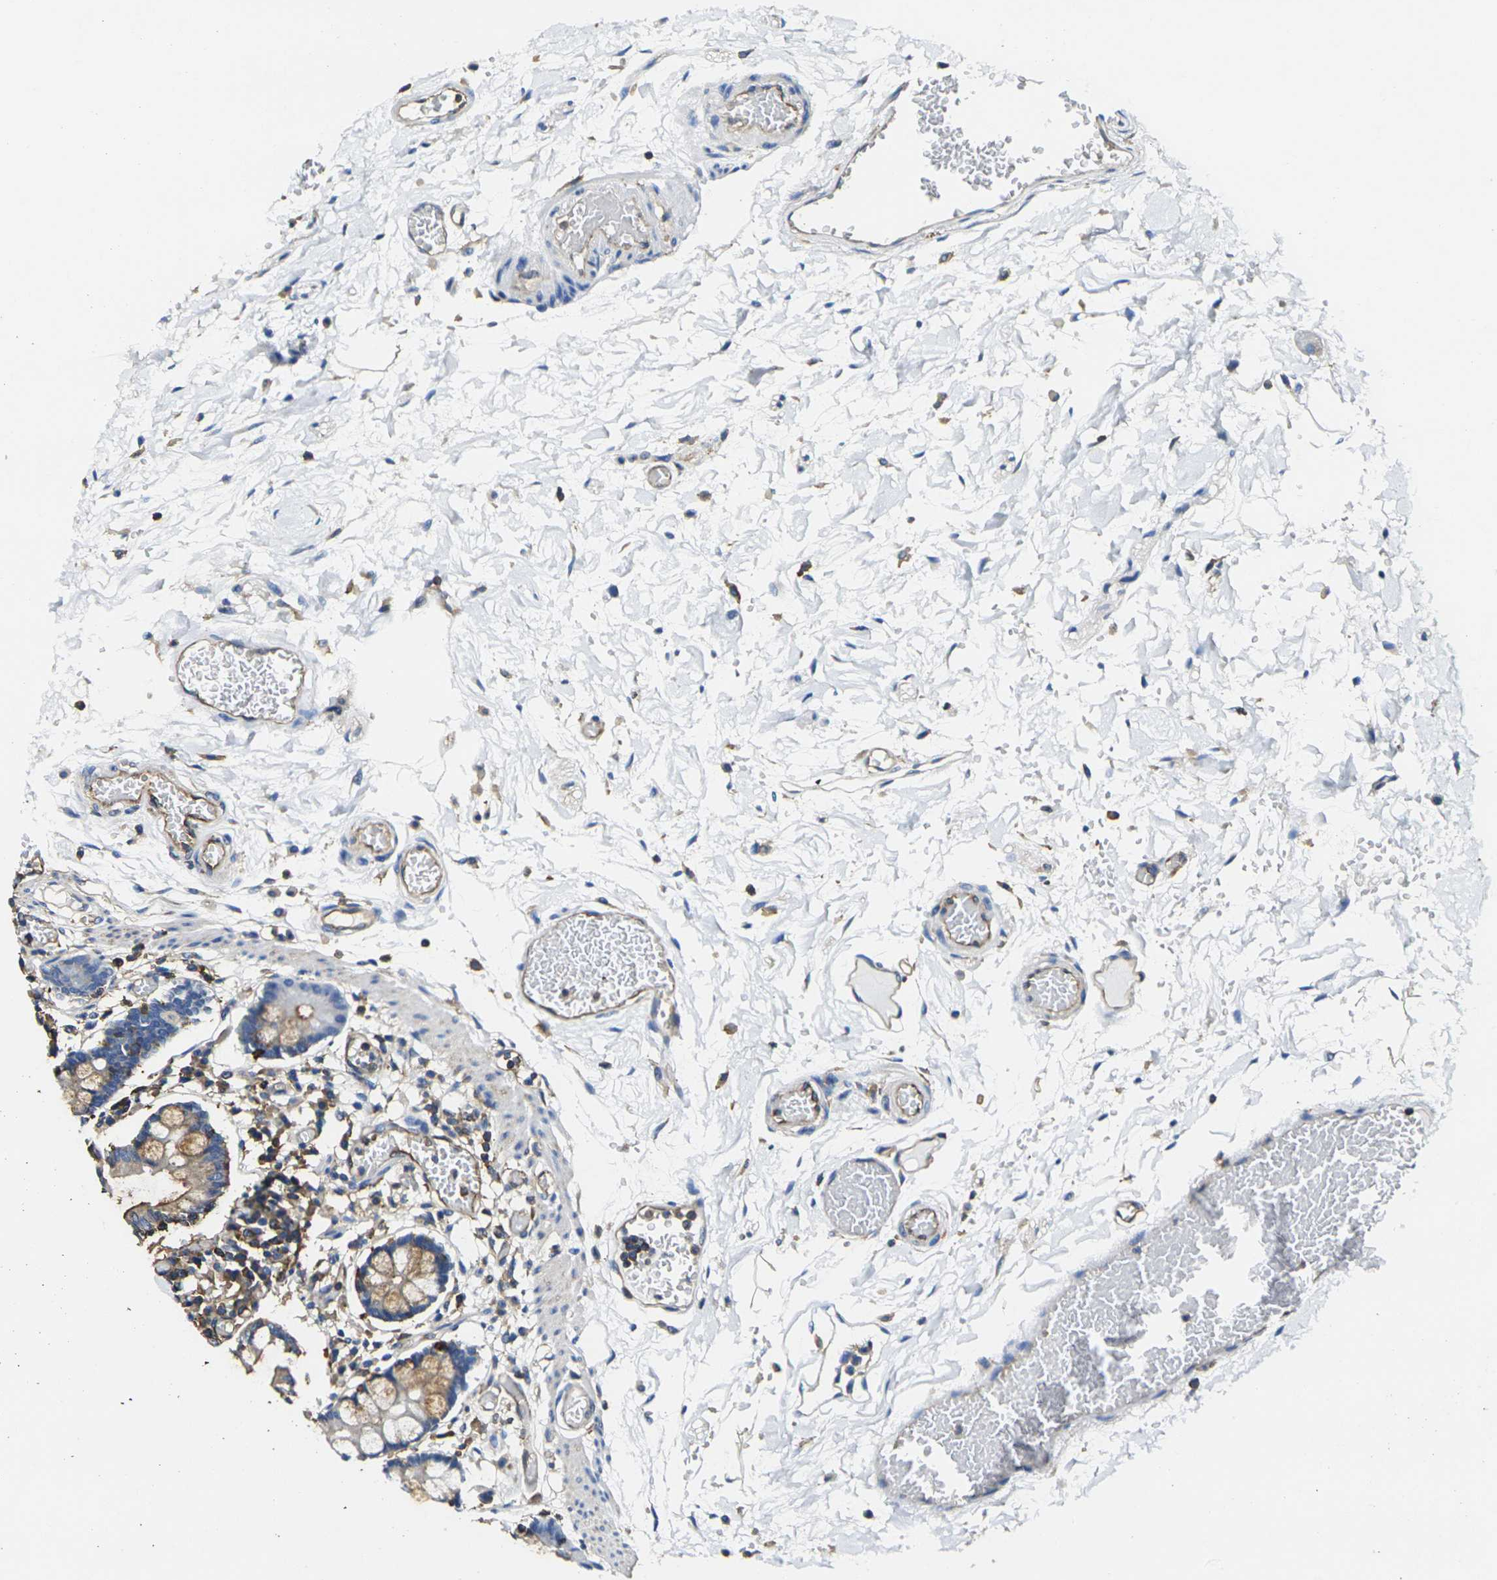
{"staining": {"intensity": "moderate", "quantity": "25%-75%", "location": "cytoplasmic/membranous"}, "tissue": "small intestine", "cell_type": "Glandular cells", "image_type": "normal", "snomed": [{"axis": "morphology", "description": "Normal tissue, NOS"}, {"axis": "topography", "description": "Small intestine"}], "caption": "Brown immunohistochemical staining in benign small intestine reveals moderate cytoplasmic/membranous expression in approximately 25%-75% of glandular cells.", "gene": "FAM110D", "patient": {"sex": "female", "age": 61}}